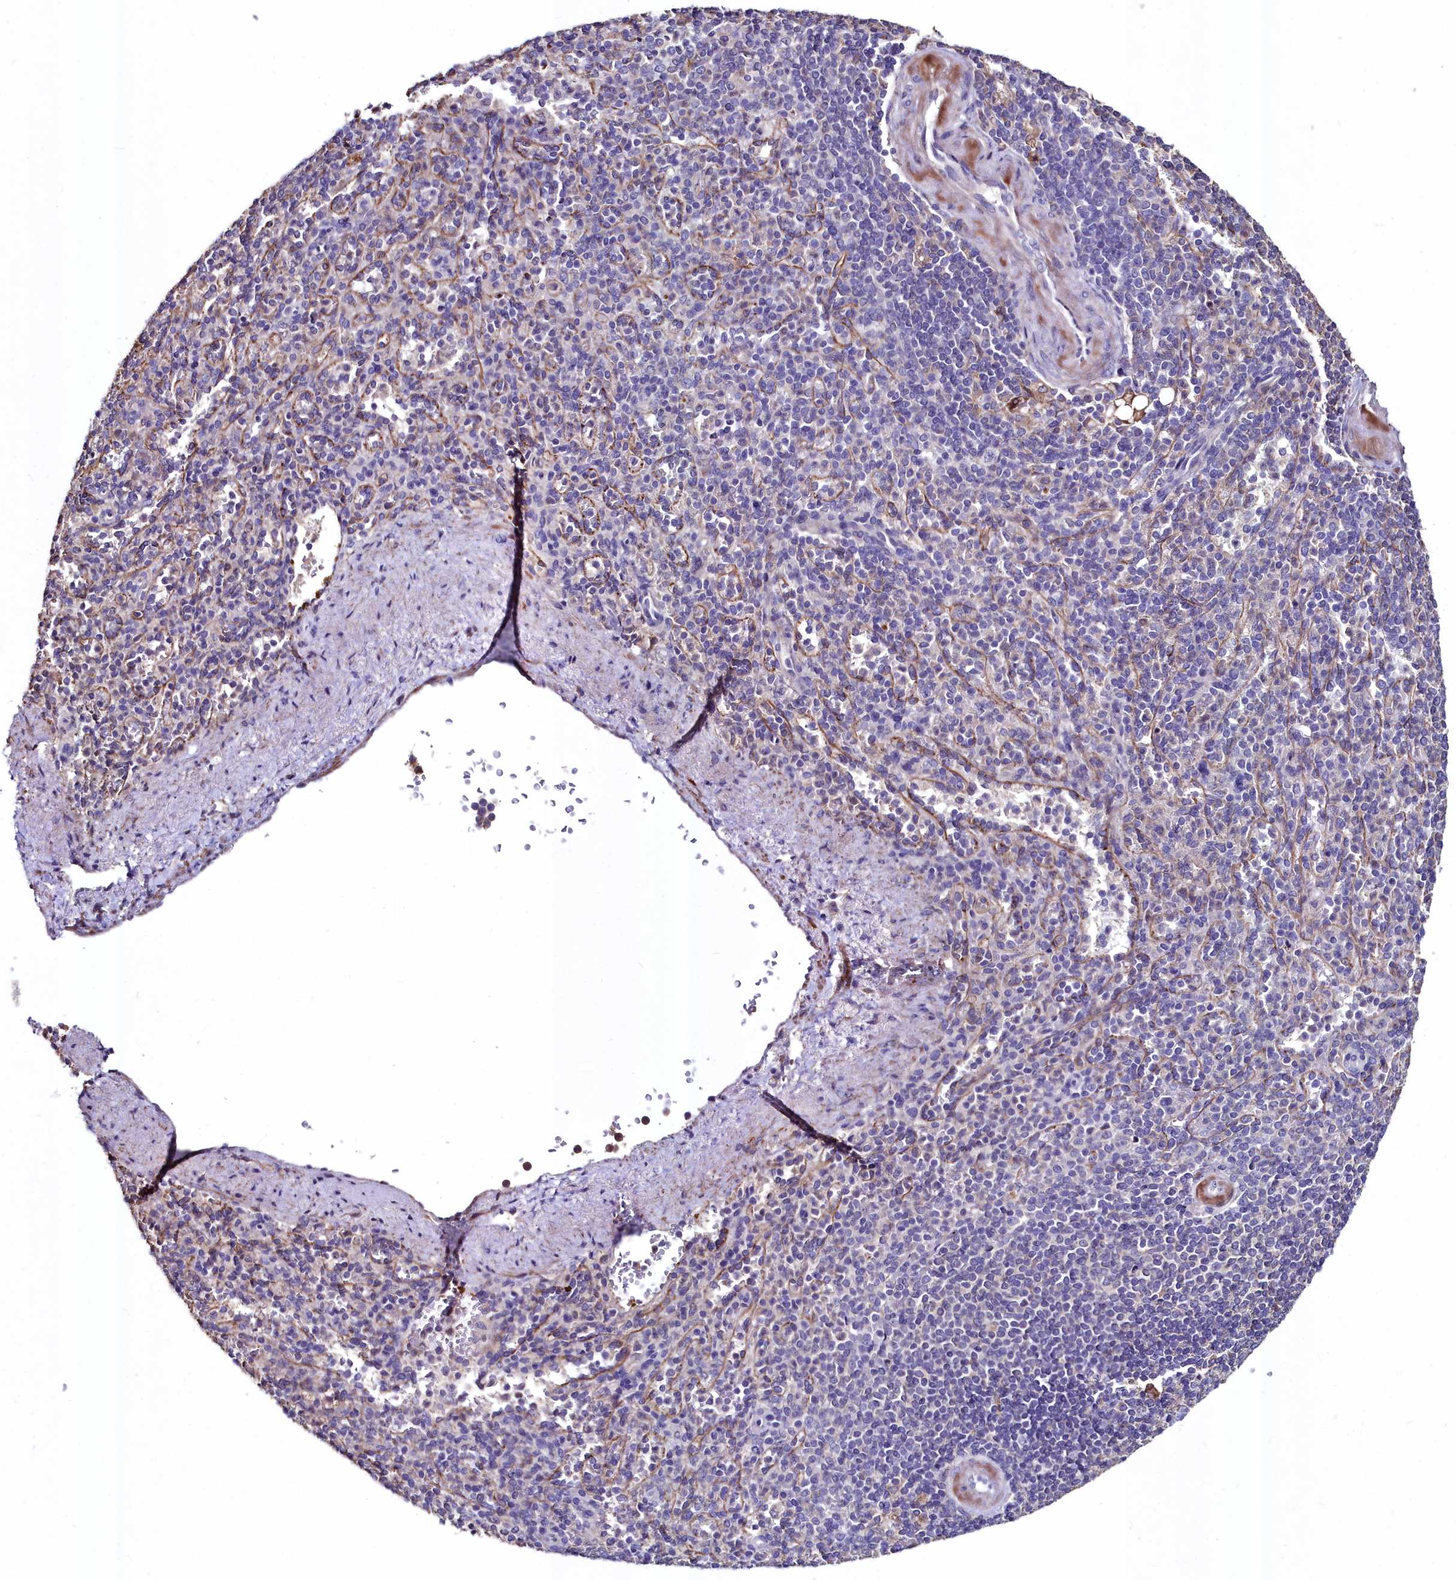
{"staining": {"intensity": "weak", "quantity": "<25%", "location": "nuclear"}, "tissue": "spleen", "cell_type": "Cells in red pulp", "image_type": "normal", "snomed": [{"axis": "morphology", "description": "Normal tissue, NOS"}, {"axis": "topography", "description": "Spleen"}], "caption": "Cells in red pulp are negative for protein expression in benign human spleen. (Stains: DAB immunohistochemistry with hematoxylin counter stain, Microscopy: brightfield microscopy at high magnification).", "gene": "AMBRA1", "patient": {"sex": "female", "age": 74}}